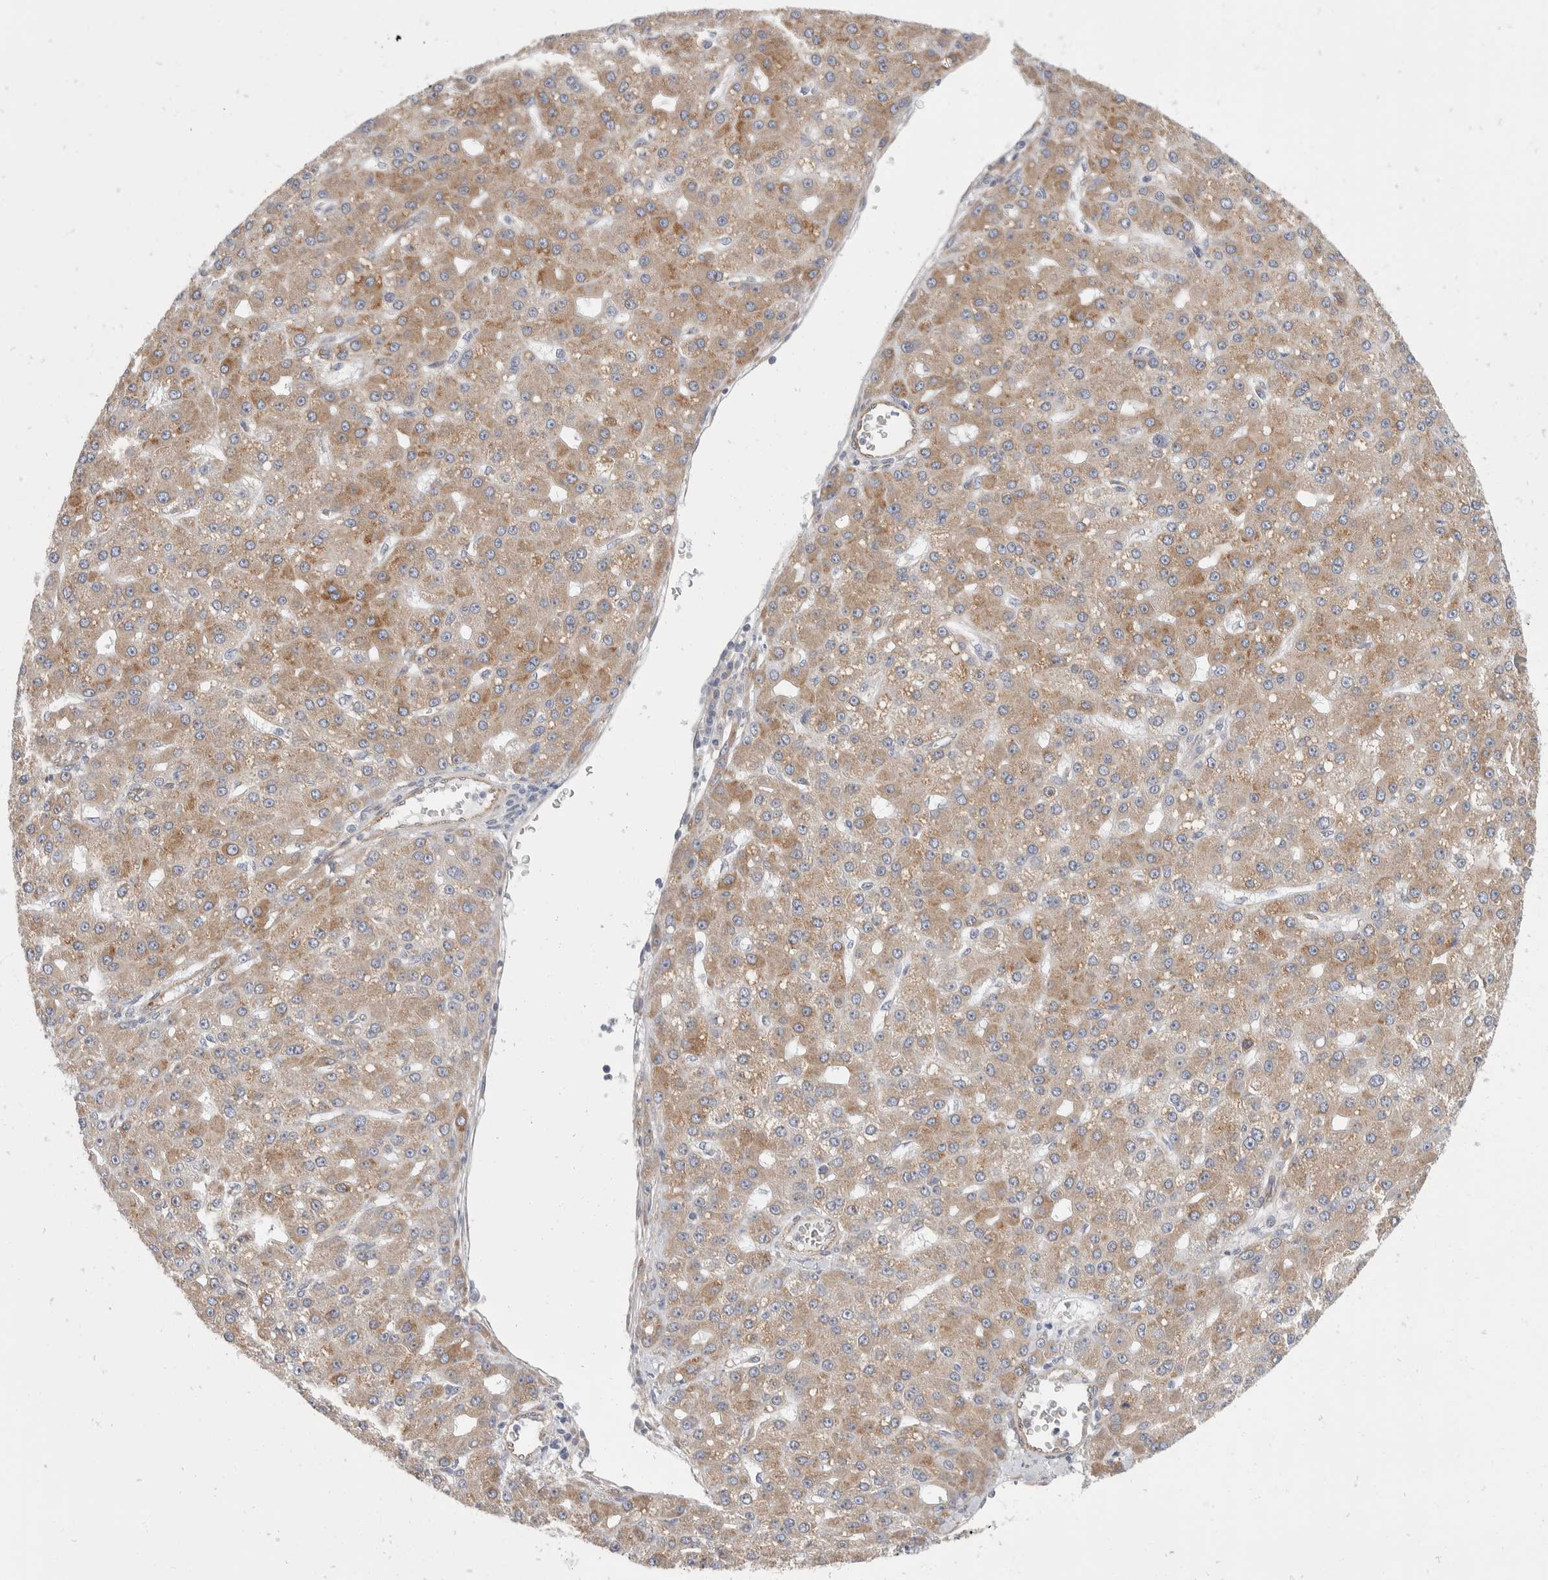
{"staining": {"intensity": "moderate", "quantity": ">75%", "location": "cytoplasmic/membranous"}, "tissue": "liver cancer", "cell_type": "Tumor cells", "image_type": "cancer", "snomed": [{"axis": "morphology", "description": "Carcinoma, Hepatocellular, NOS"}, {"axis": "topography", "description": "Liver"}], "caption": "High-power microscopy captured an immunohistochemistry image of liver hepatocellular carcinoma, revealing moderate cytoplasmic/membranous expression in approximately >75% of tumor cells.", "gene": "TMEM245", "patient": {"sex": "male", "age": 67}}